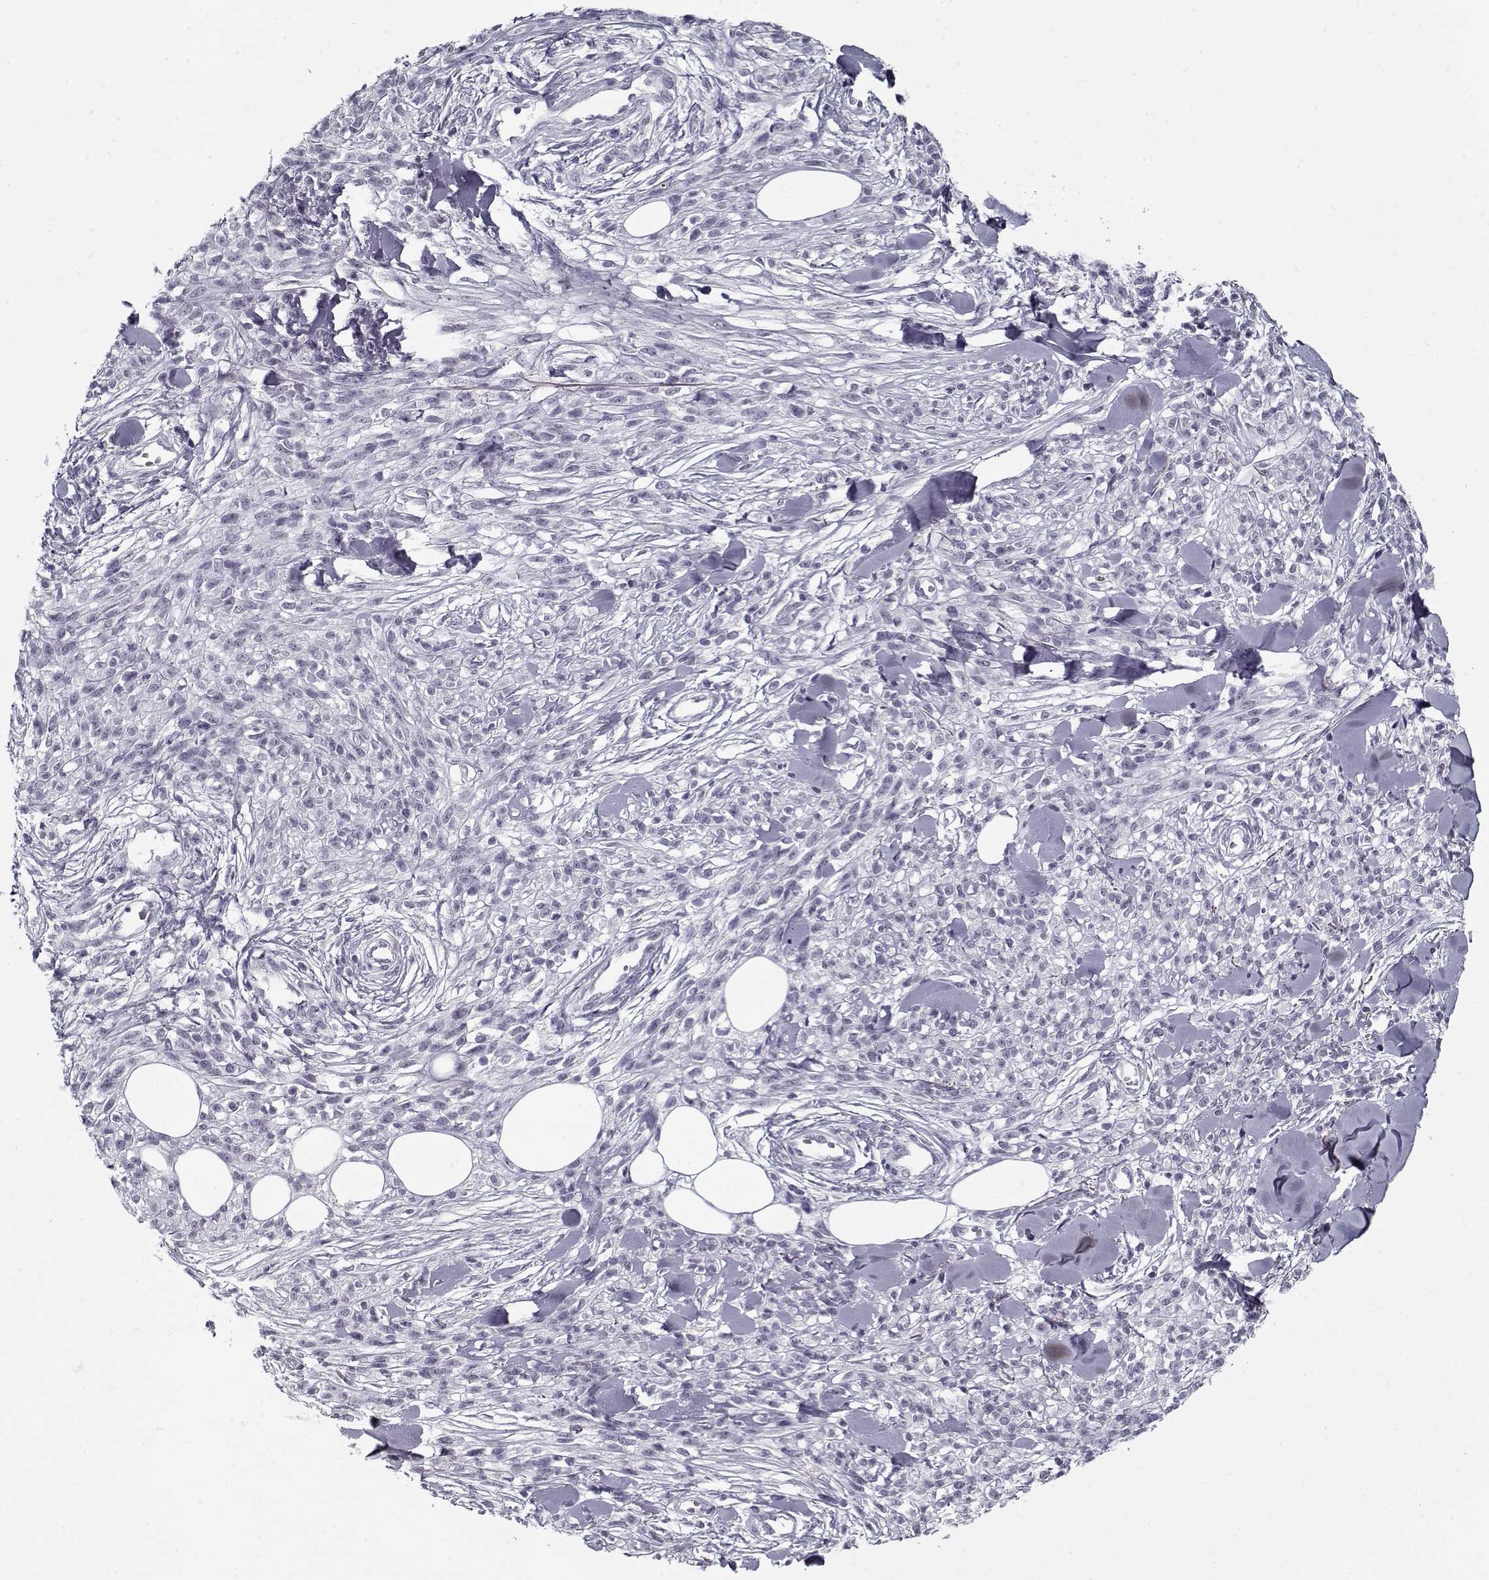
{"staining": {"intensity": "negative", "quantity": "none", "location": "none"}, "tissue": "melanoma", "cell_type": "Tumor cells", "image_type": "cancer", "snomed": [{"axis": "morphology", "description": "Malignant melanoma, NOS"}, {"axis": "topography", "description": "Skin"}, {"axis": "topography", "description": "Skin of trunk"}], "caption": "Tumor cells show no significant protein staining in melanoma.", "gene": "RNF32", "patient": {"sex": "male", "age": 74}}